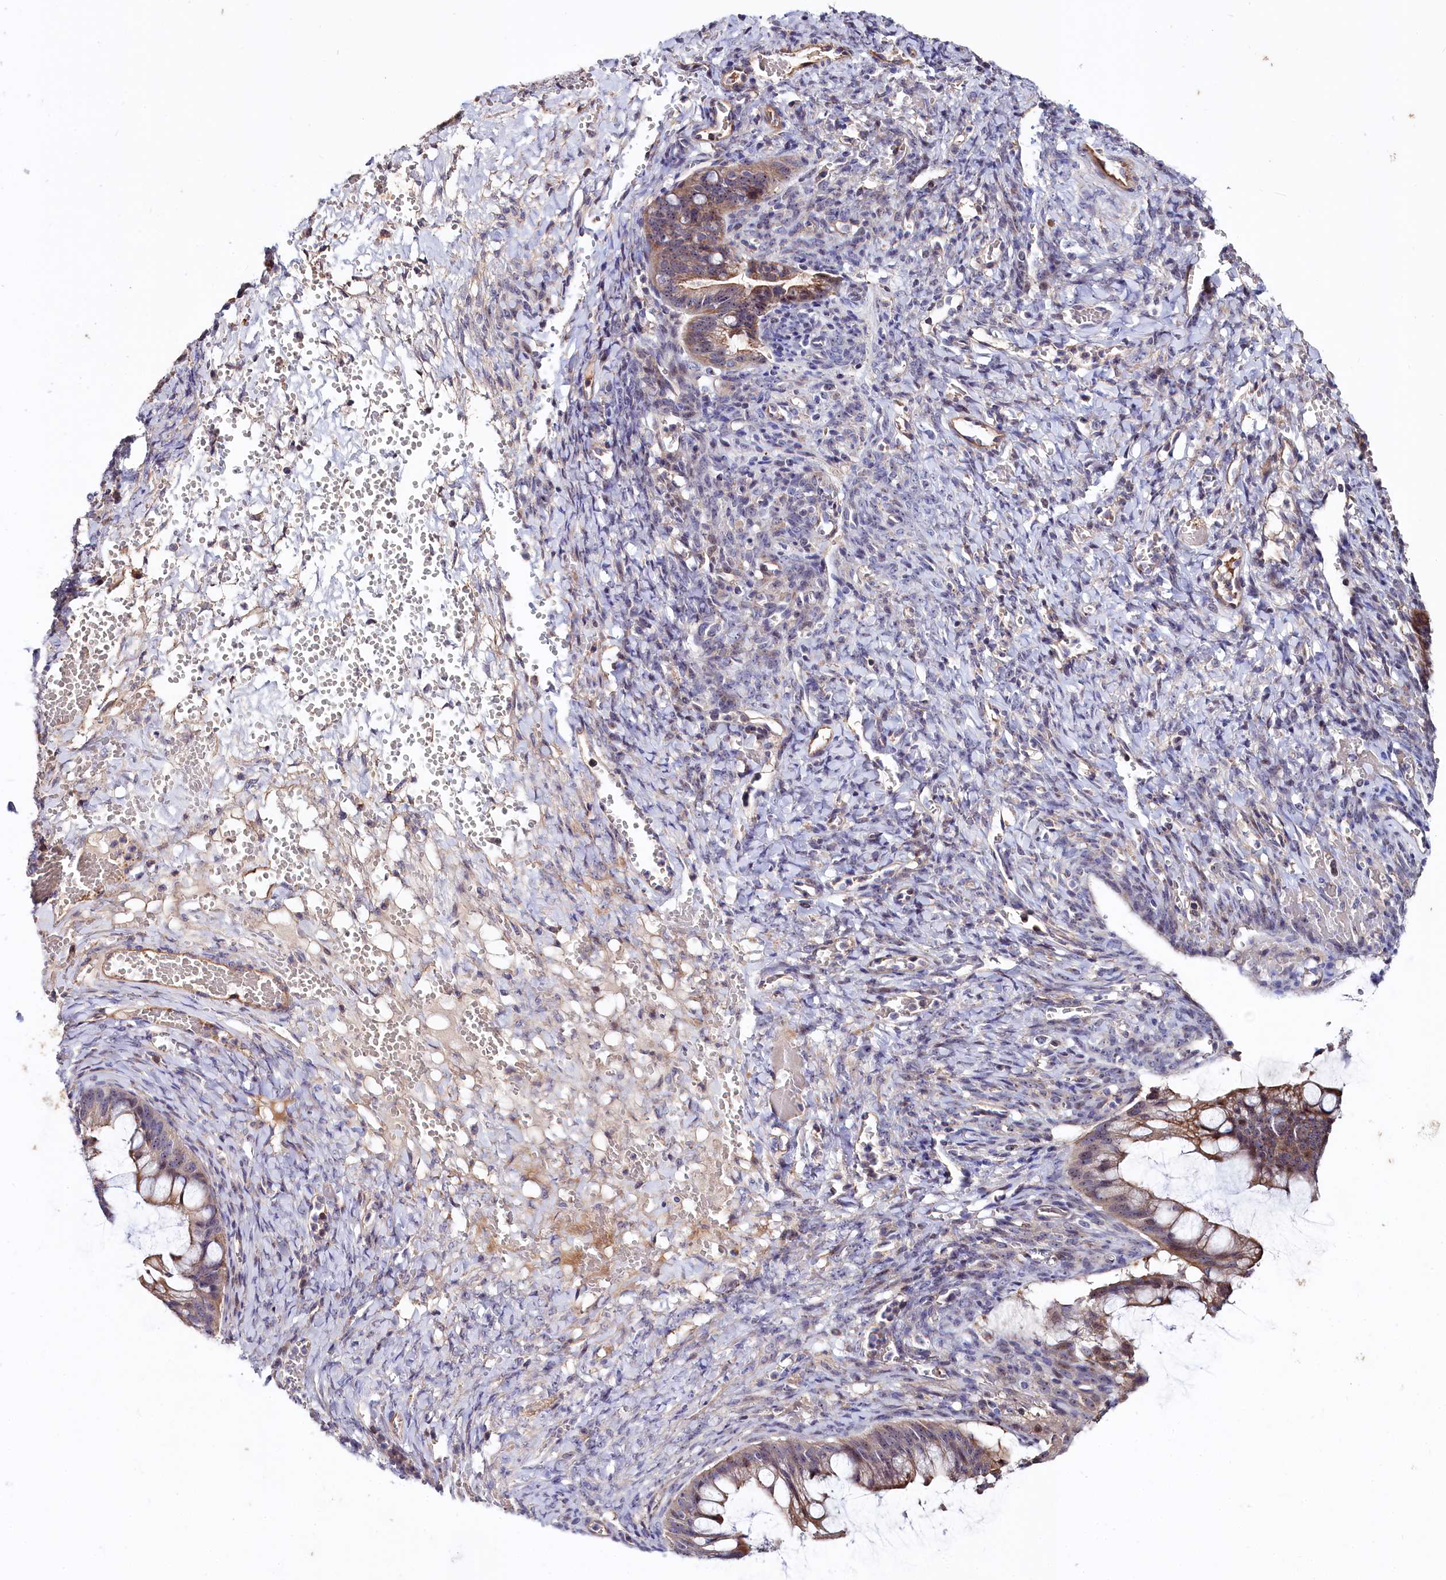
{"staining": {"intensity": "moderate", "quantity": "<25%", "location": "cytoplasmic/membranous,nuclear"}, "tissue": "ovarian cancer", "cell_type": "Tumor cells", "image_type": "cancer", "snomed": [{"axis": "morphology", "description": "Cystadenocarcinoma, mucinous, NOS"}, {"axis": "topography", "description": "Ovary"}], "caption": "A photomicrograph of human ovarian cancer stained for a protein demonstrates moderate cytoplasmic/membranous and nuclear brown staining in tumor cells. The protein of interest is shown in brown color, while the nuclei are stained blue.", "gene": "RPUSD3", "patient": {"sex": "female", "age": 73}}